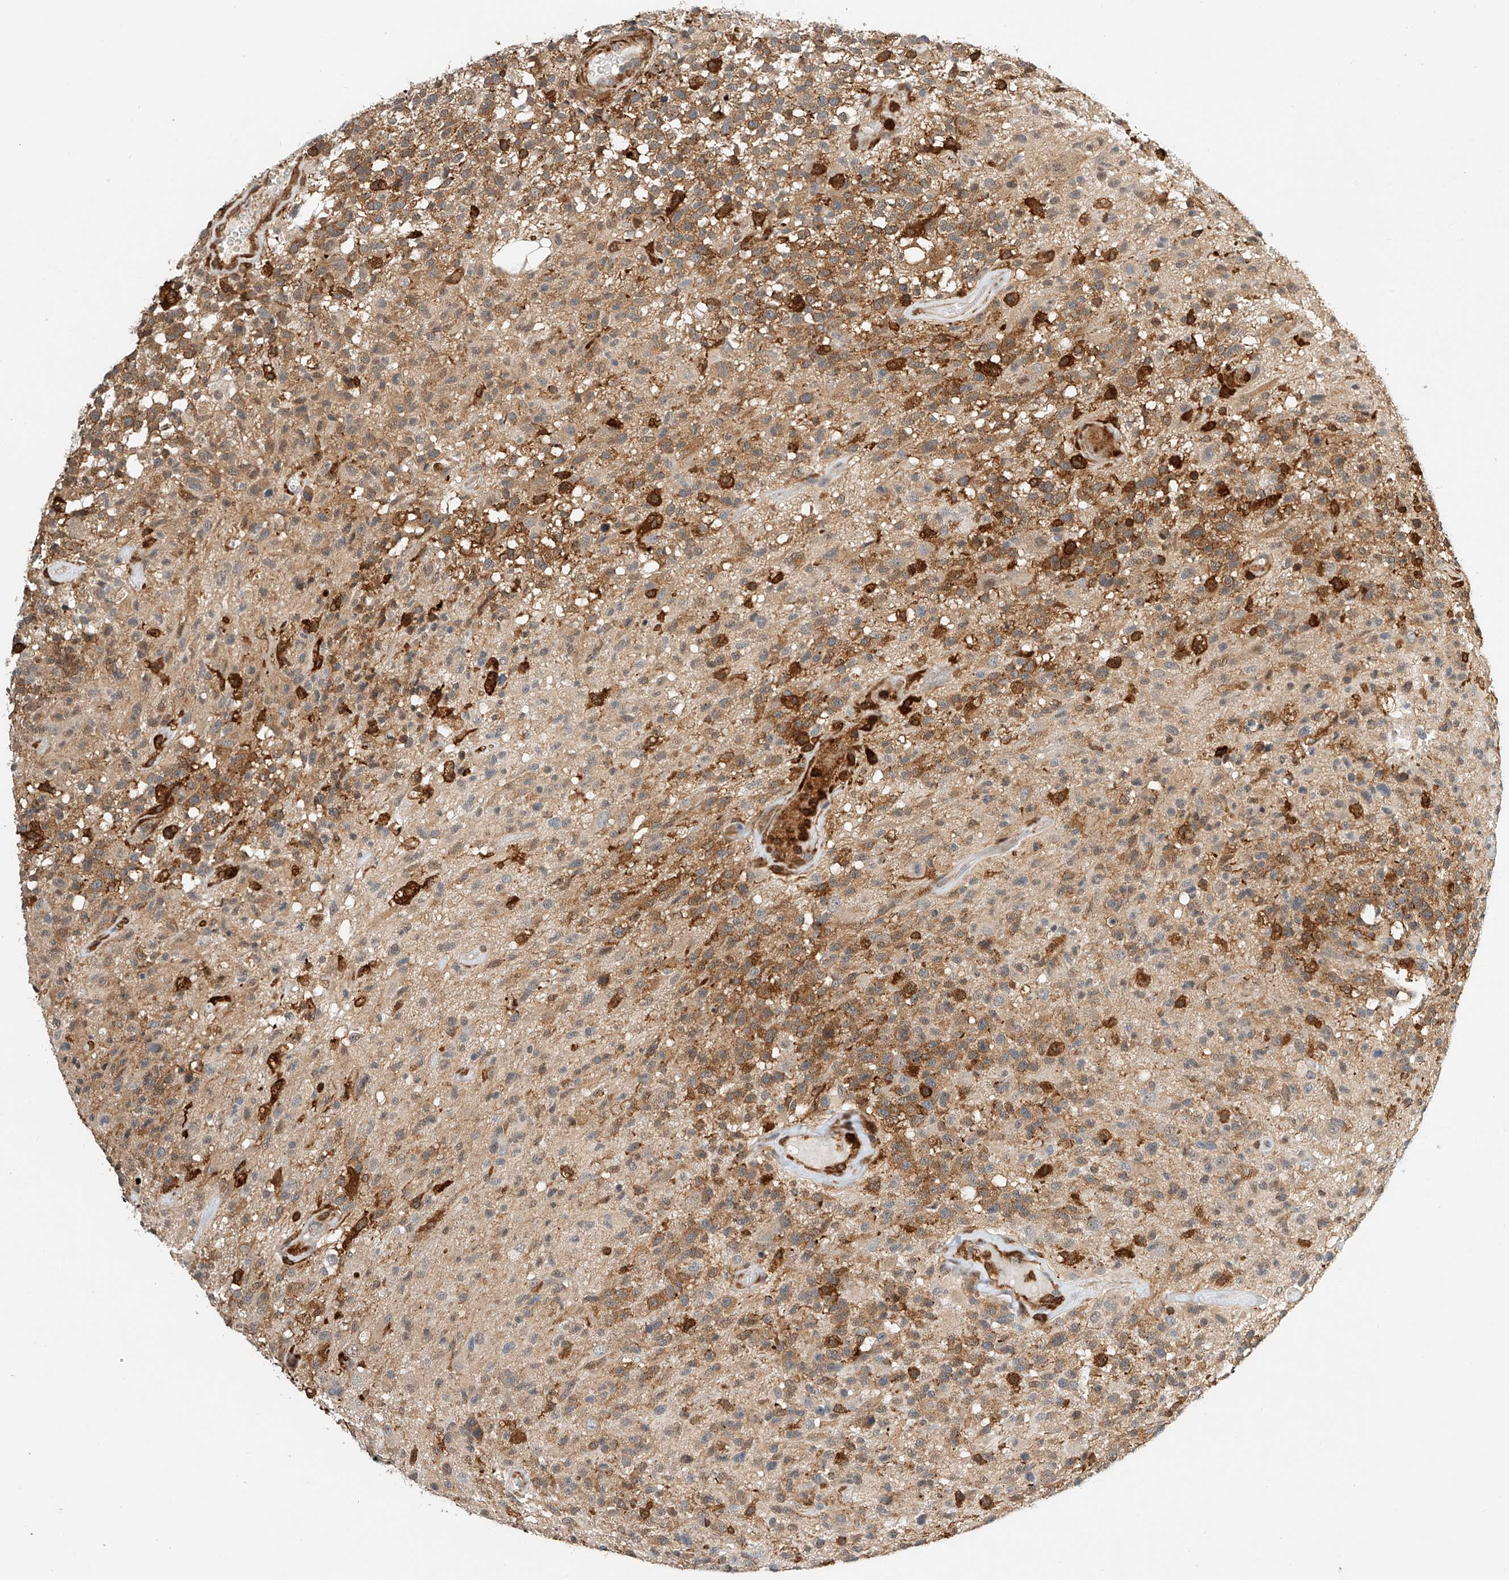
{"staining": {"intensity": "moderate", "quantity": ">75%", "location": "cytoplasmic/membranous"}, "tissue": "glioma", "cell_type": "Tumor cells", "image_type": "cancer", "snomed": [{"axis": "morphology", "description": "Glioma, malignant, High grade"}, {"axis": "morphology", "description": "Glioblastoma, NOS"}, {"axis": "topography", "description": "Brain"}], "caption": "Immunohistochemical staining of glioma displays moderate cytoplasmic/membranous protein positivity in about >75% of tumor cells.", "gene": "MICAL1", "patient": {"sex": "male", "age": 60}}